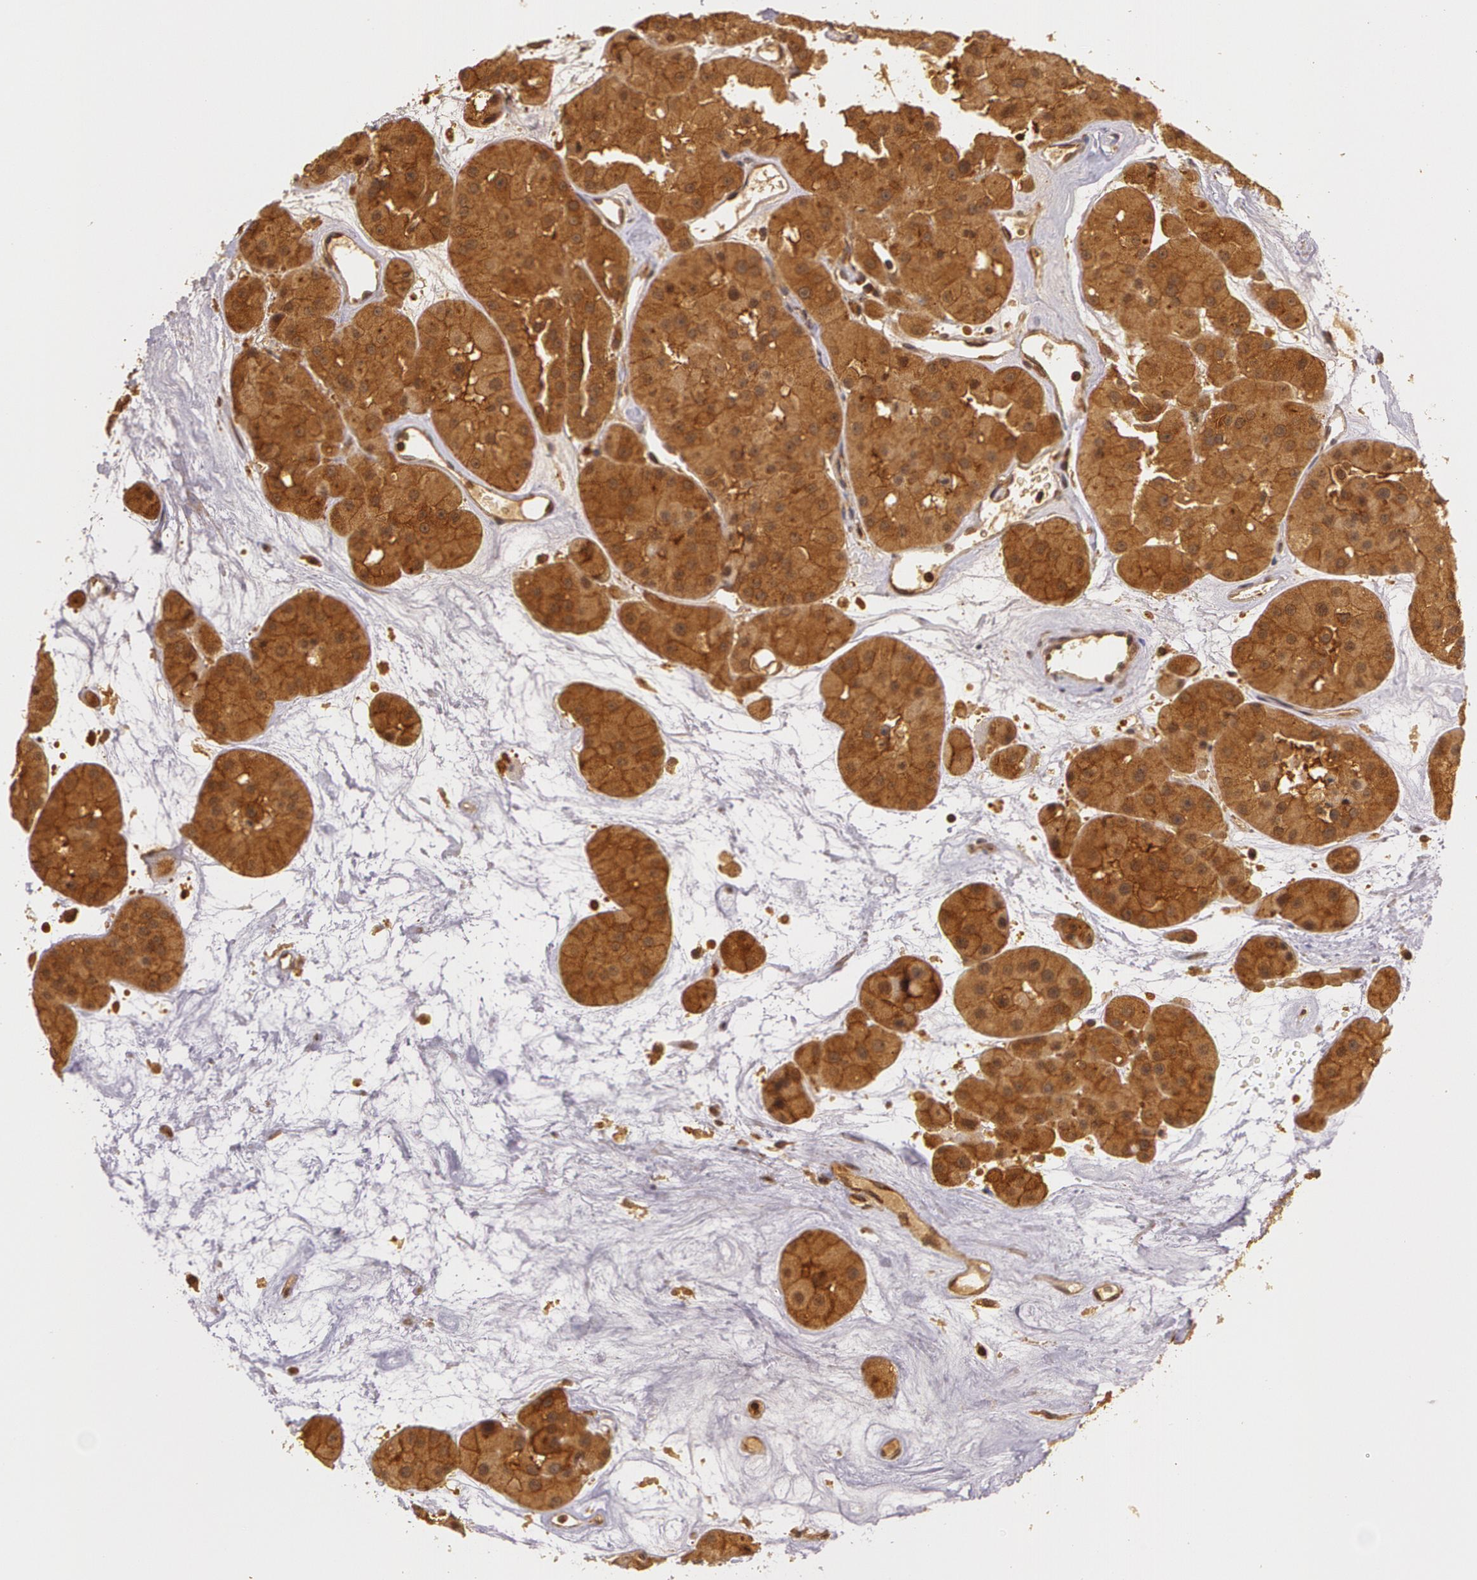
{"staining": {"intensity": "strong", "quantity": ">75%", "location": "cytoplasmic/membranous"}, "tissue": "renal cancer", "cell_type": "Tumor cells", "image_type": "cancer", "snomed": [{"axis": "morphology", "description": "Adenocarcinoma, uncertain malignant potential"}, {"axis": "topography", "description": "Kidney"}], "caption": "A micrograph of human adenocarcinoma,  uncertain malignant potential (renal) stained for a protein demonstrates strong cytoplasmic/membranous brown staining in tumor cells.", "gene": "ASCC2", "patient": {"sex": "male", "age": 63}}